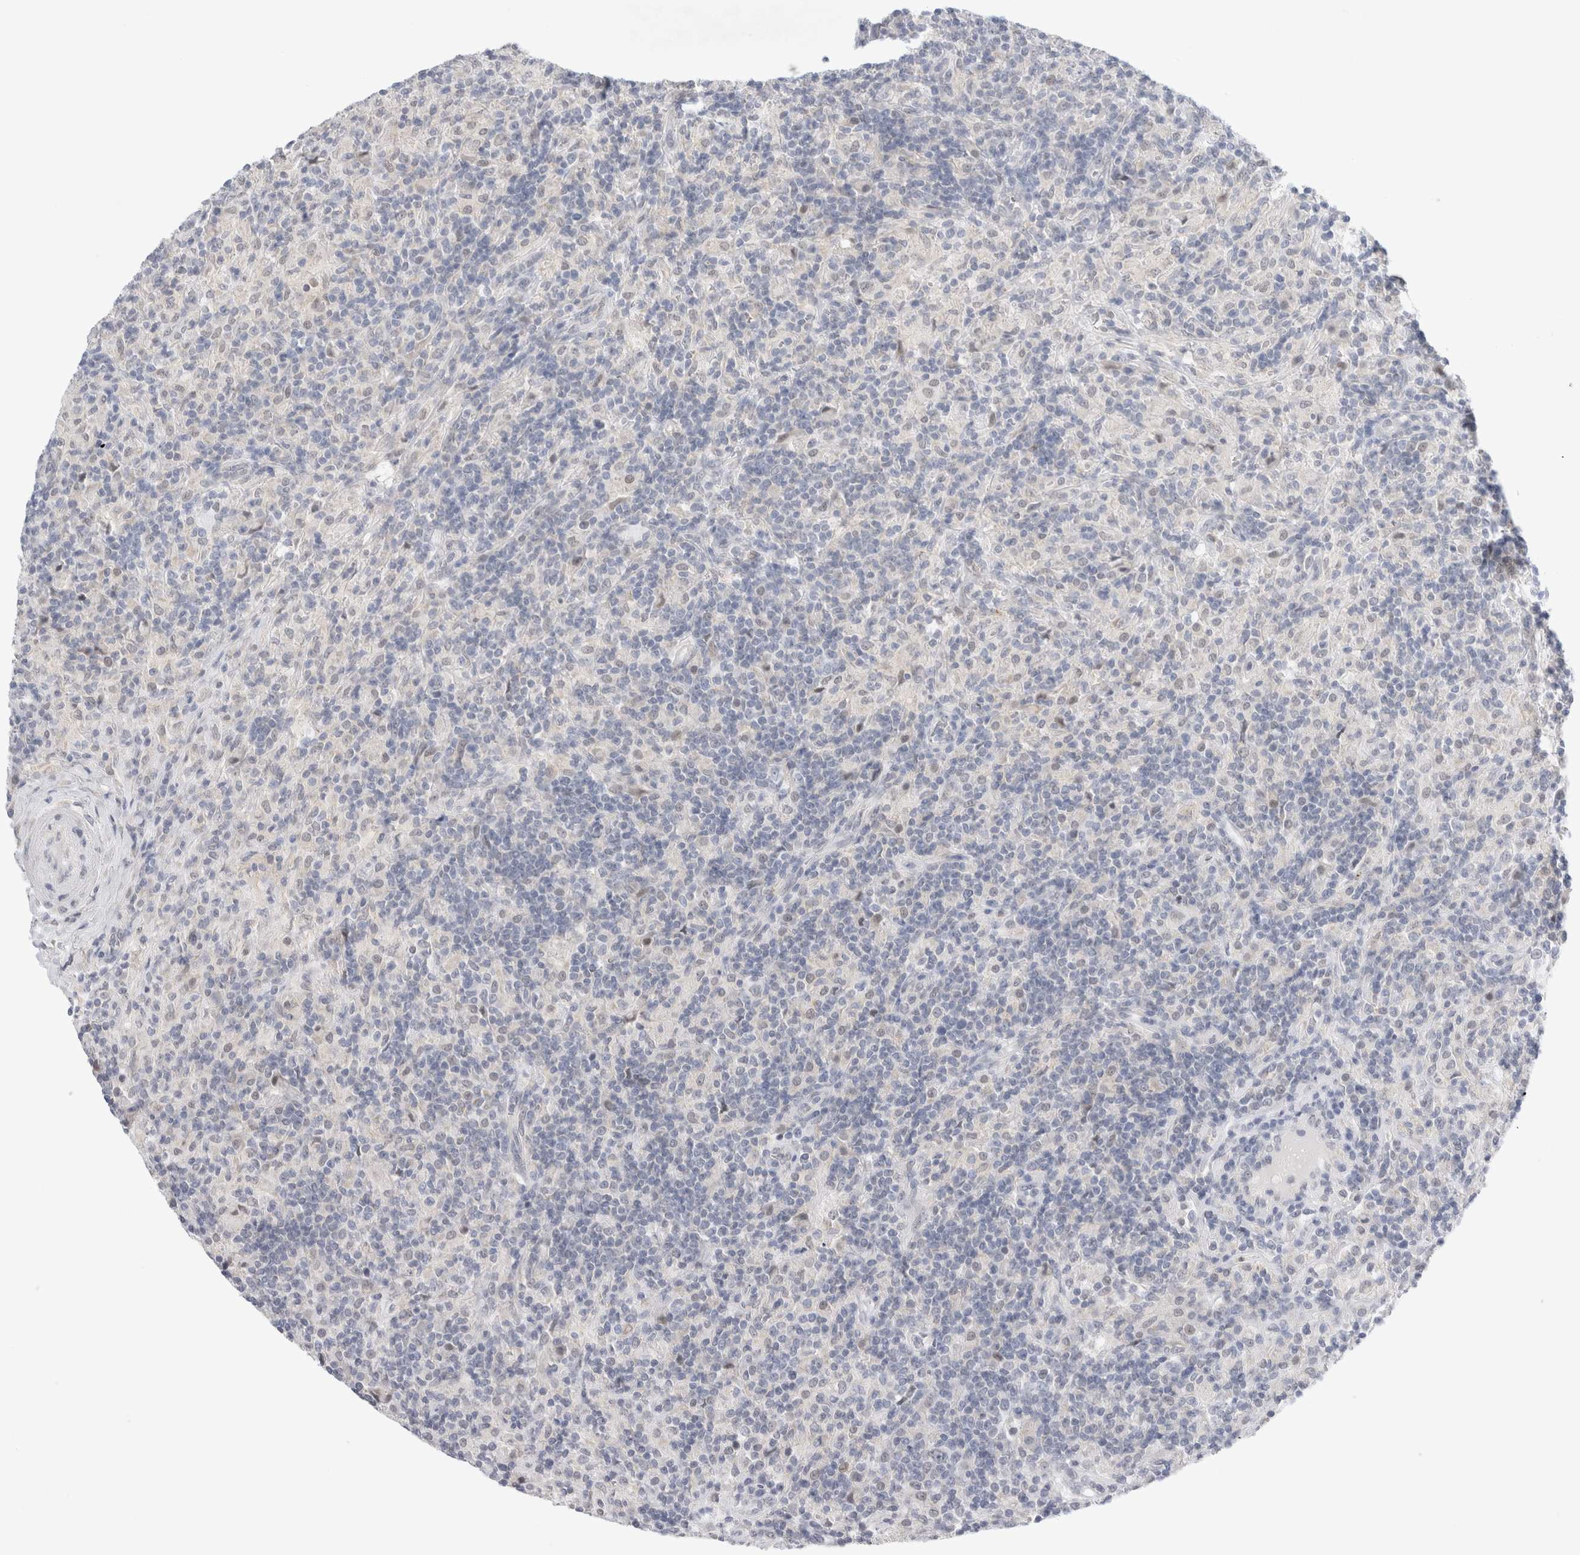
{"staining": {"intensity": "negative", "quantity": "none", "location": "none"}, "tissue": "lymphoma", "cell_type": "Tumor cells", "image_type": "cancer", "snomed": [{"axis": "morphology", "description": "Hodgkin's disease, NOS"}, {"axis": "topography", "description": "Lymph node"}], "caption": "IHC photomicrograph of neoplastic tissue: Hodgkin's disease stained with DAB (3,3'-diaminobenzidine) reveals no significant protein positivity in tumor cells.", "gene": "SLC22A12", "patient": {"sex": "male", "age": 70}}